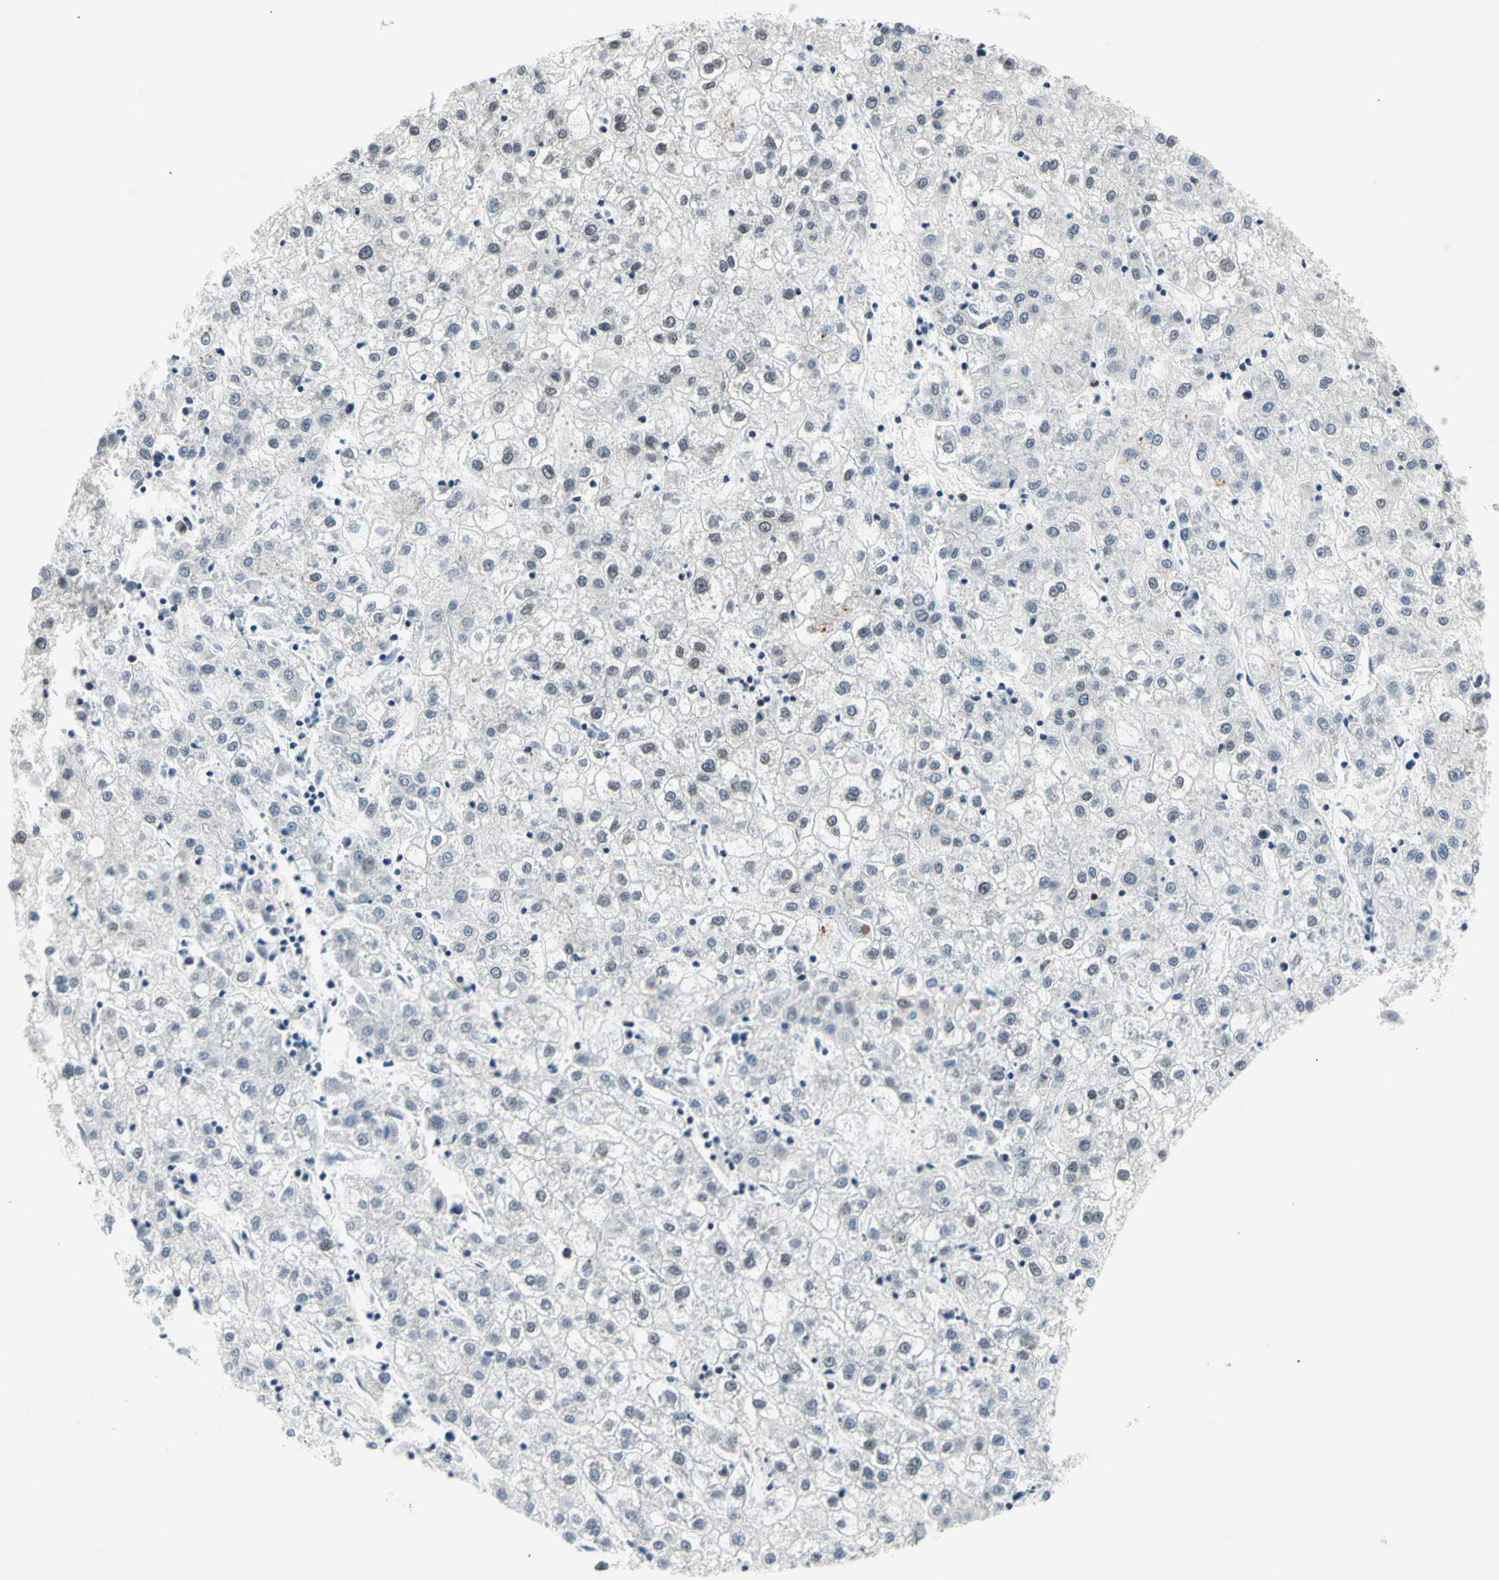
{"staining": {"intensity": "weak", "quantity": "<25%", "location": "nuclear"}, "tissue": "liver cancer", "cell_type": "Tumor cells", "image_type": "cancer", "snomed": [{"axis": "morphology", "description": "Carcinoma, Hepatocellular, NOS"}, {"axis": "topography", "description": "Liver"}], "caption": "An IHC image of hepatocellular carcinoma (liver) is shown. There is no staining in tumor cells of hepatocellular carcinoma (liver).", "gene": "SRSF11", "patient": {"sex": "male", "age": 72}}